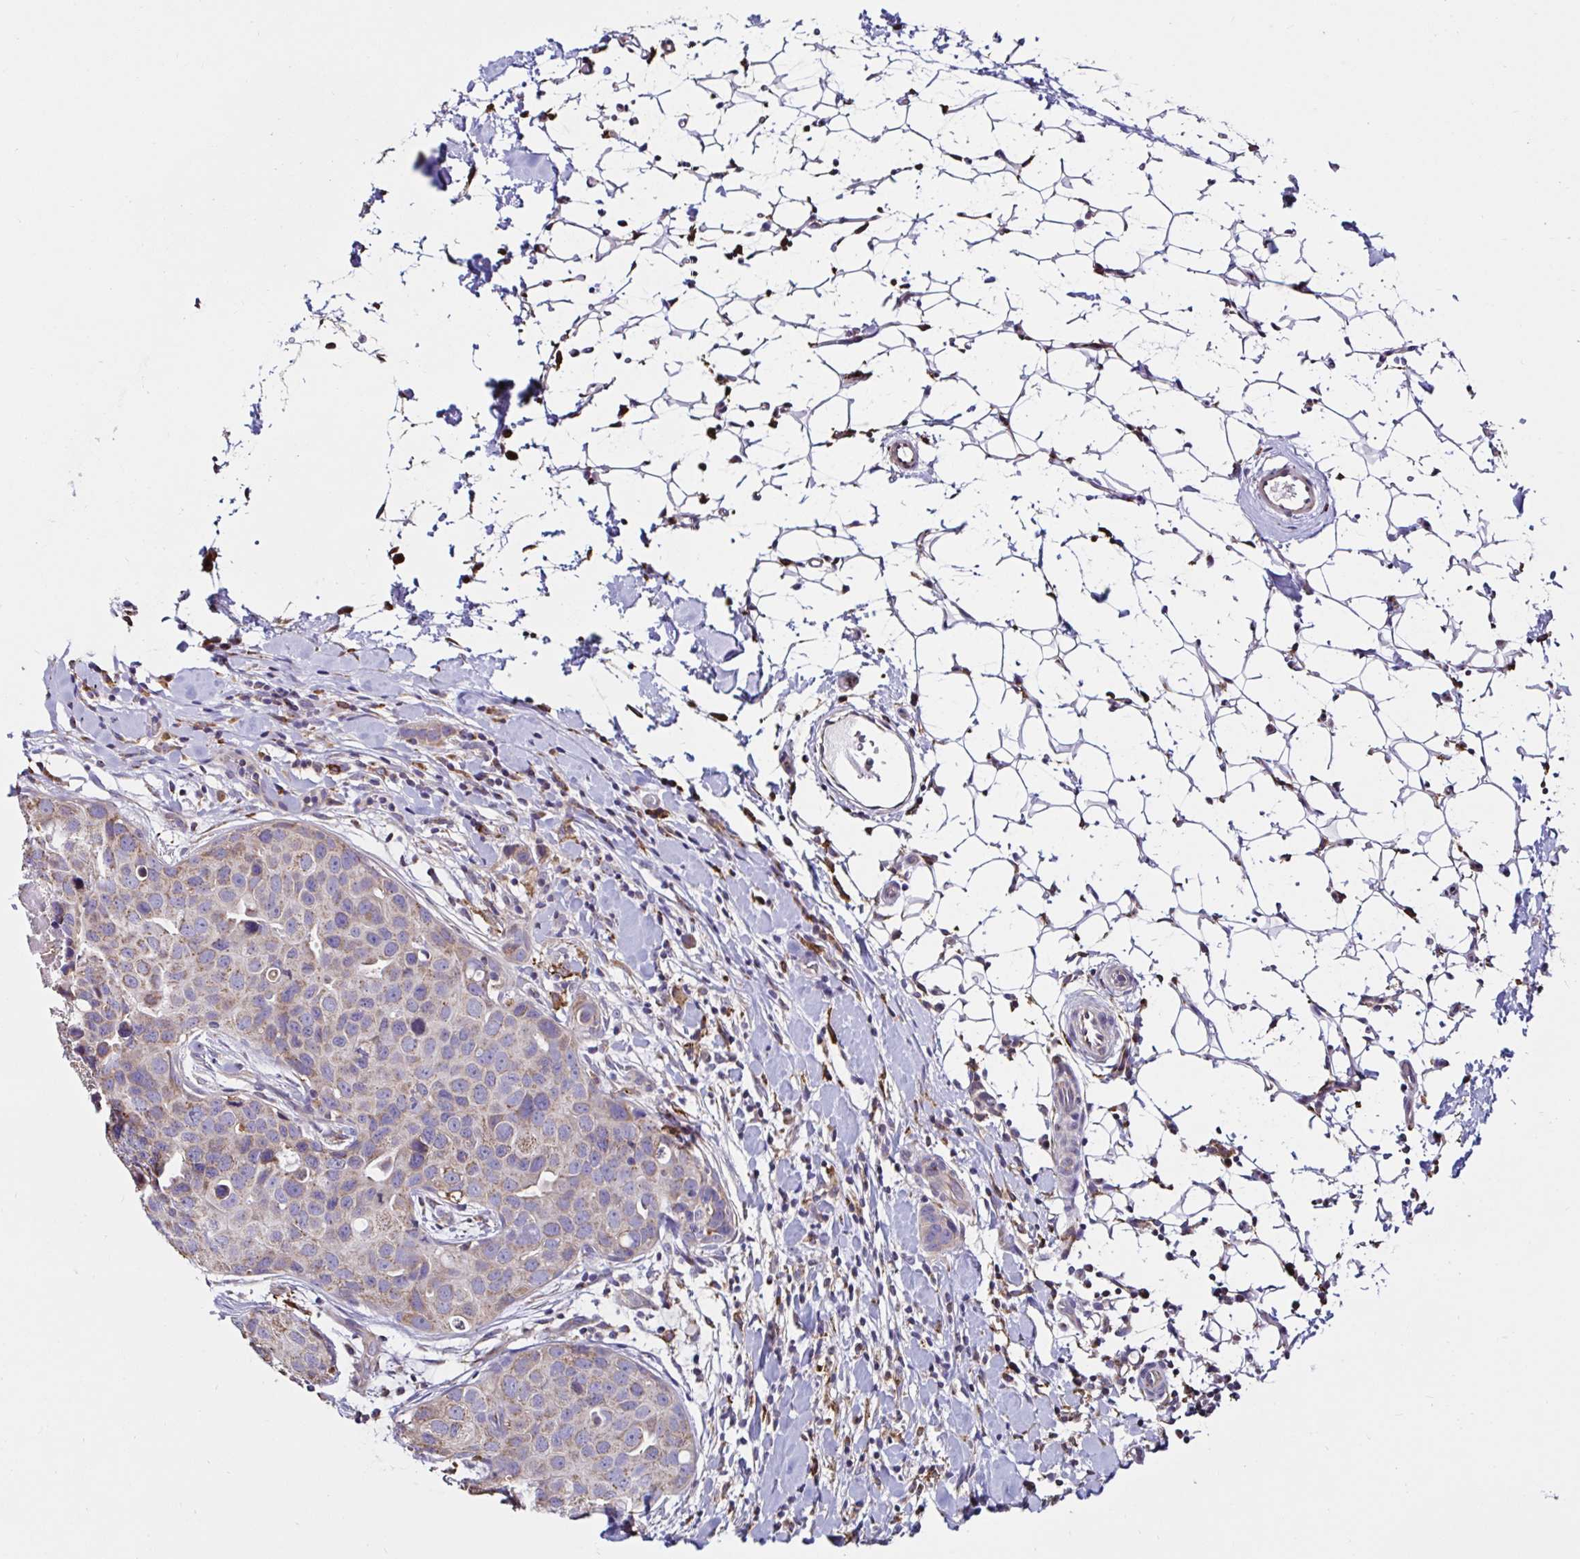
{"staining": {"intensity": "weak", "quantity": ">75%", "location": "cytoplasmic/membranous"}, "tissue": "breast cancer", "cell_type": "Tumor cells", "image_type": "cancer", "snomed": [{"axis": "morphology", "description": "Duct carcinoma"}, {"axis": "topography", "description": "Breast"}], "caption": "Immunohistochemical staining of breast cancer (intraductal carcinoma) reveals weak cytoplasmic/membranous protein expression in about >75% of tumor cells.", "gene": "MSR1", "patient": {"sex": "female", "age": 24}}